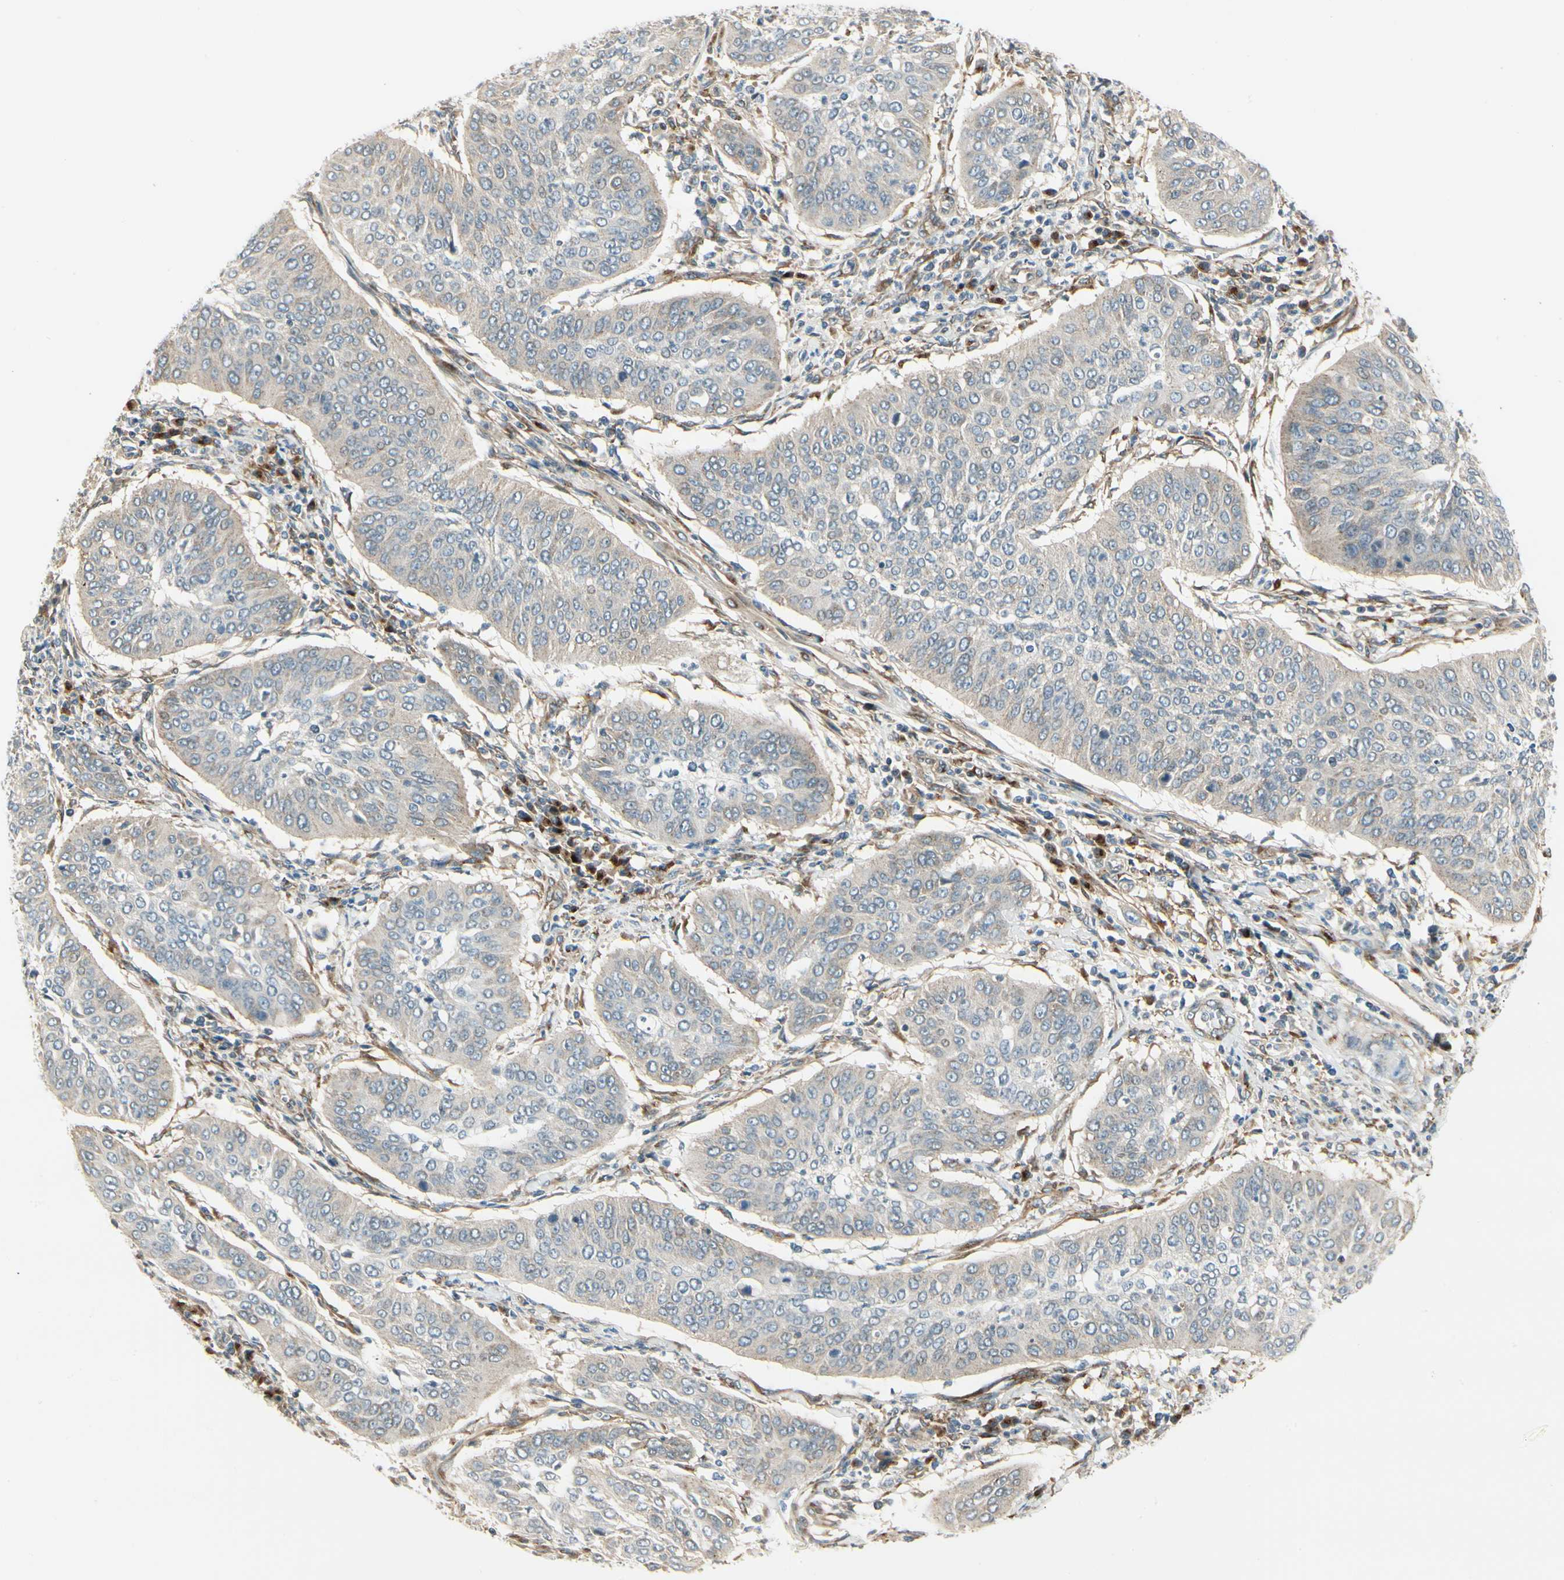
{"staining": {"intensity": "weak", "quantity": ">75%", "location": "cytoplasmic/membranous"}, "tissue": "cervical cancer", "cell_type": "Tumor cells", "image_type": "cancer", "snomed": [{"axis": "morphology", "description": "Normal tissue, NOS"}, {"axis": "morphology", "description": "Squamous cell carcinoma, NOS"}, {"axis": "topography", "description": "Cervix"}], "caption": "Human cervical cancer (squamous cell carcinoma) stained with a brown dye displays weak cytoplasmic/membranous positive staining in about >75% of tumor cells.", "gene": "MANSC1", "patient": {"sex": "female", "age": 39}}